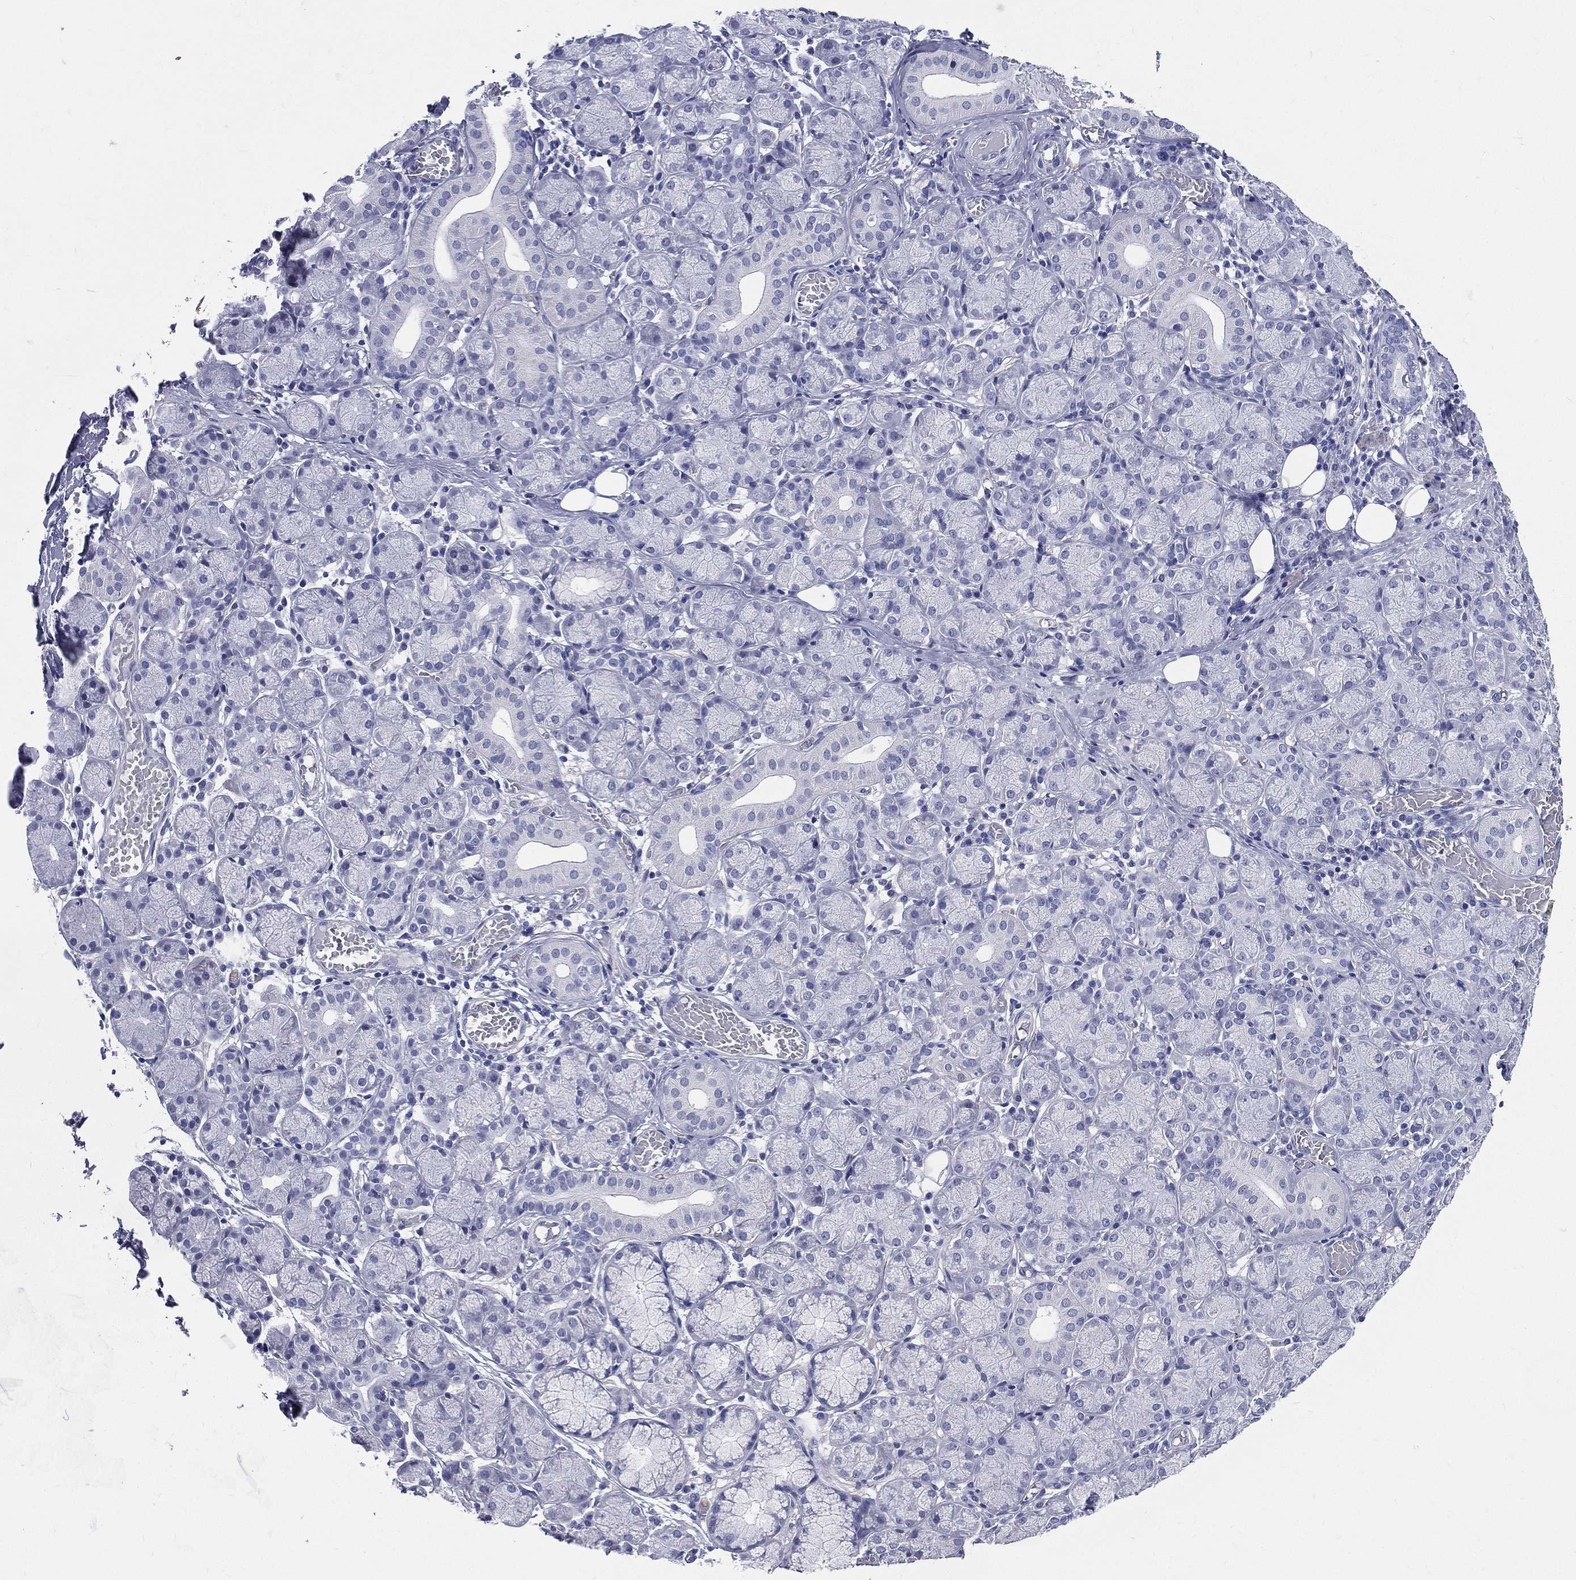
{"staining": {"intensity": "negative", "quantity": "none", "location": "none"}, "tissue": "salivary gland", "cell_type": "Glandular cells", "image_type": "normal", "snomed": [{"axis": "morphology", "description": "Normal tissue, NOS"}, {"axis": "topography", "description": "Salivary gland"}, {"axis": "topography", "description": "Peripheral nerve tissue"}], "caption": "IHC of unremarkable salivary gland displays no expression in glandular cells.", "gene": "DPYS", "patient": {"sex": "female", "age": 24}}